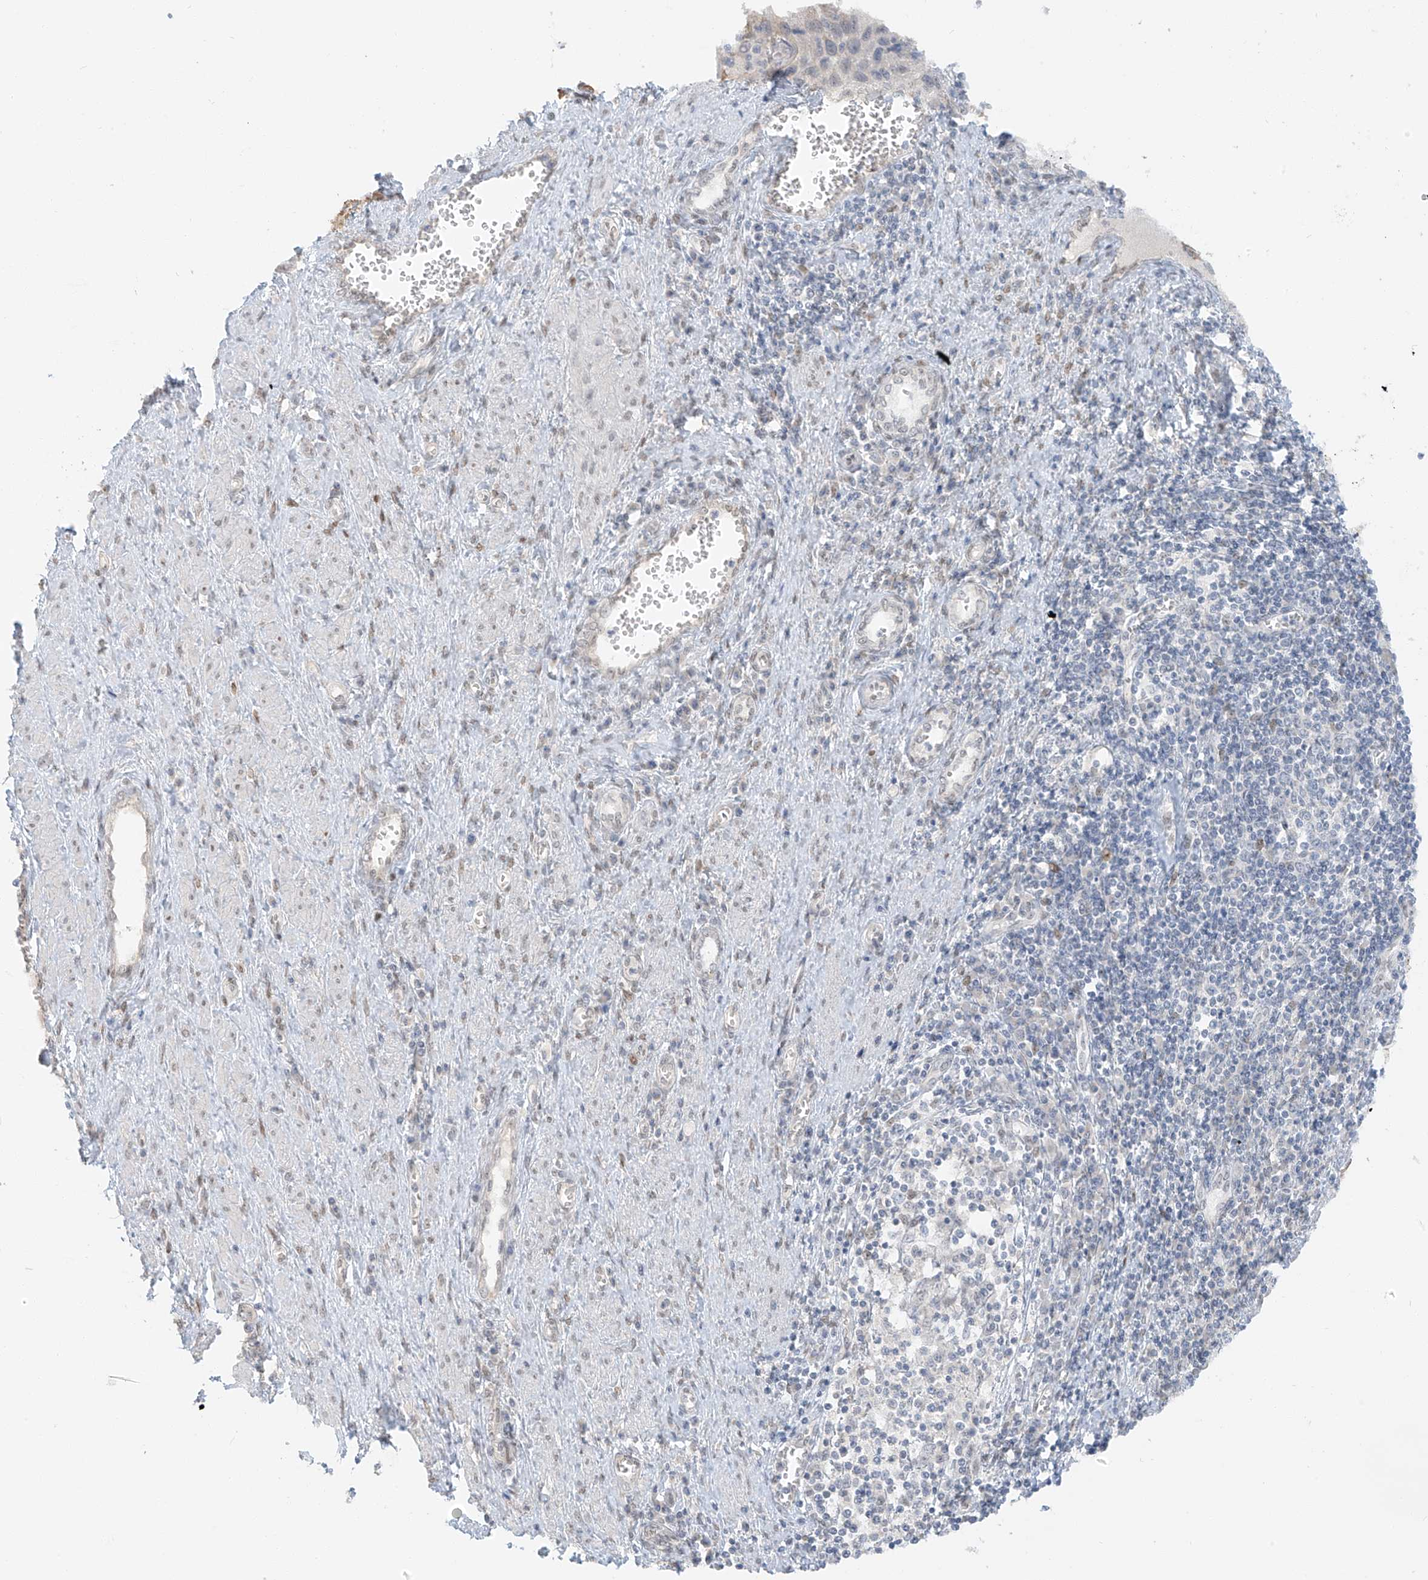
{"staining": {"intensity": "negative", "quantity": "none", "location": "none"}, "tissue": "cervical cancer", "cell_type": "Tumor cells", "image_type": "cancer", "snomed": [{"axis": "morphology", "description": "Squamous cell carcinoma, NOS"}, {"axis": "topography", "description": "Cervix"}], "caption": "Protein analysis of cervical cancer (squamous cell carcinoma) reveals no significant staining in tumor cells.", "gene": "ZNF774", "patient": {"sex": "female", "age": 32}}